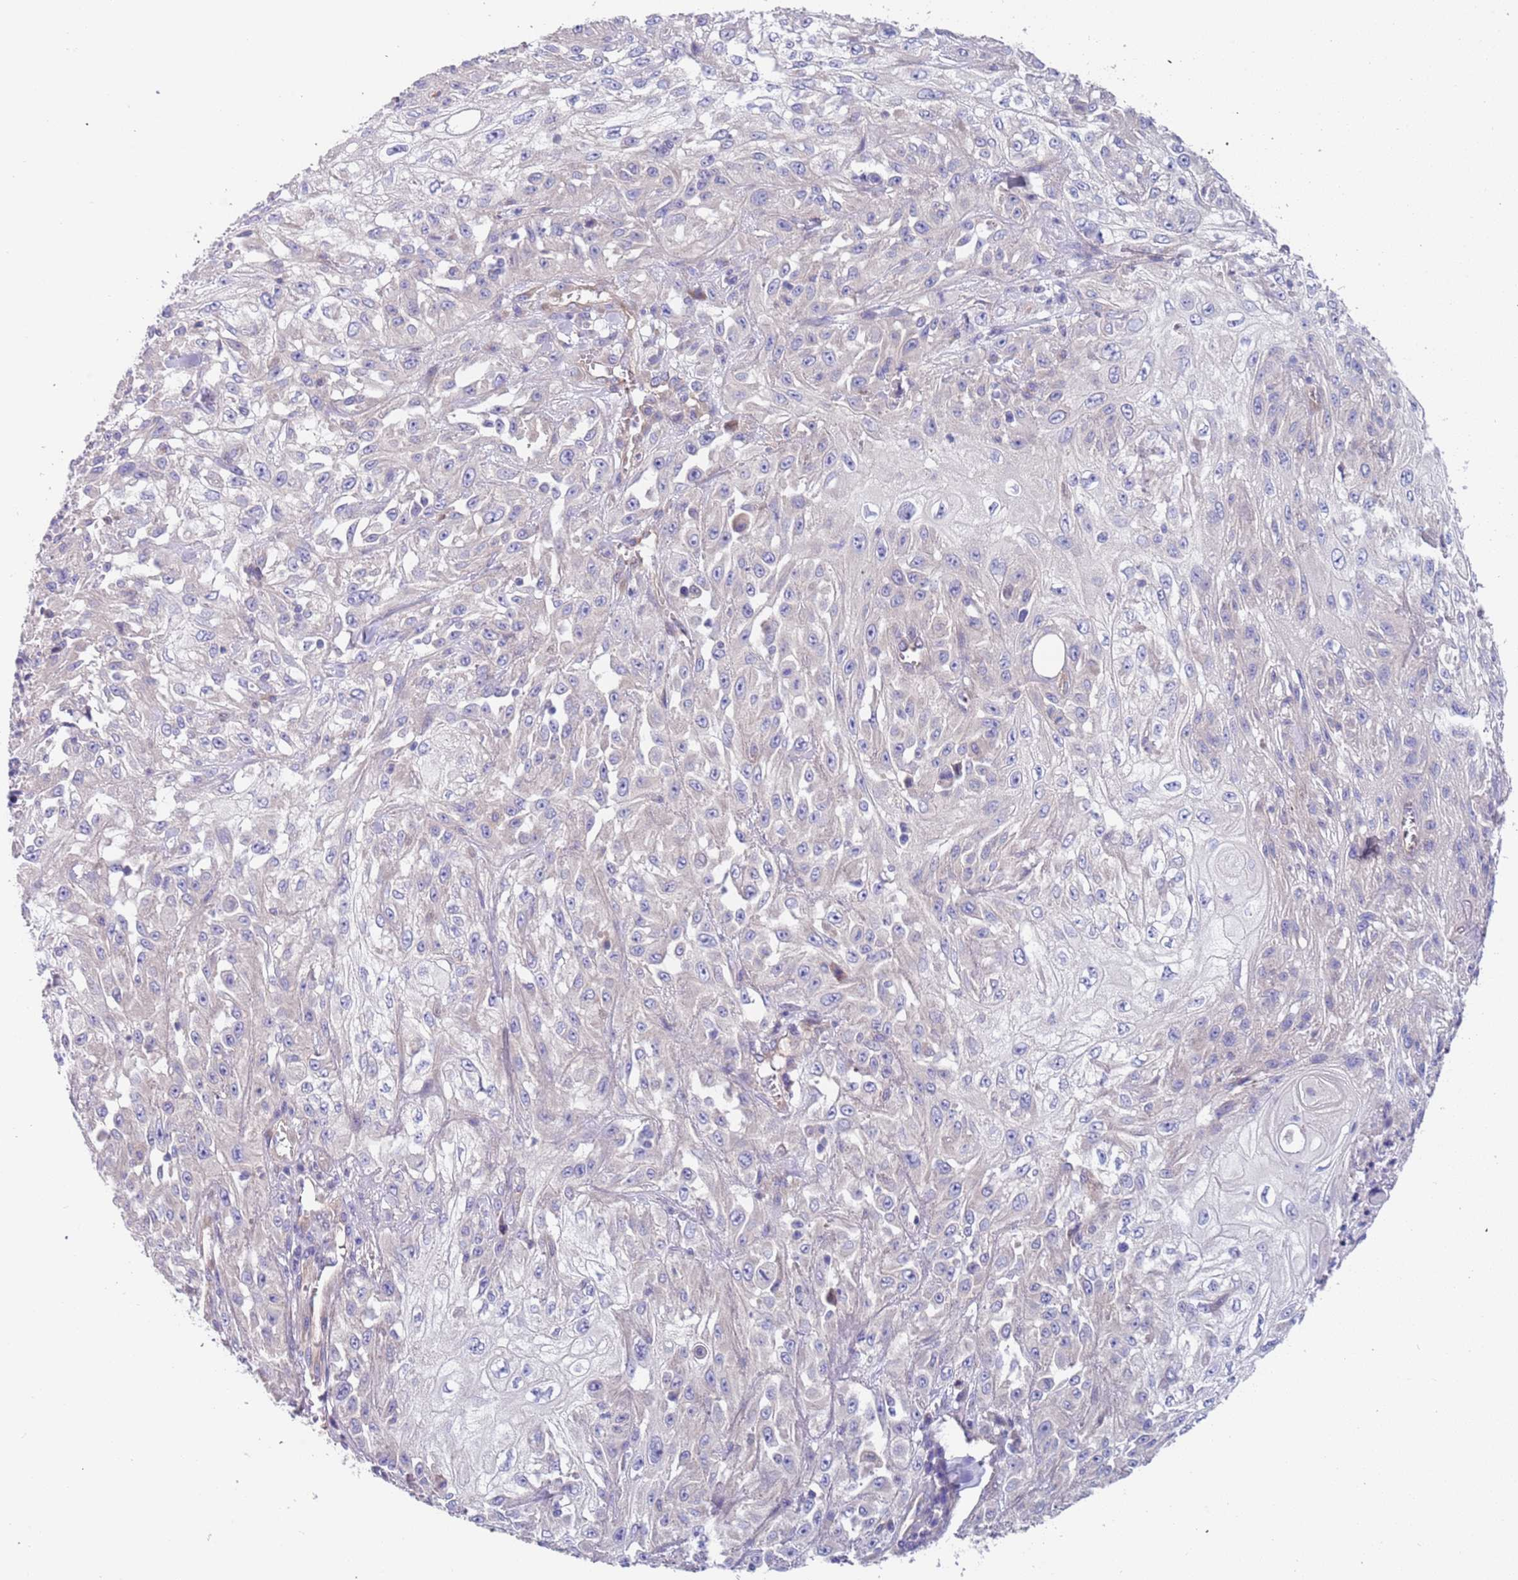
{"staining": {"intensity": "negative", "quantity": "none", "location": "none"}, "tissue": "skin cancer", "cell_type": "Tumor cells", "image_type": "cancer", "snomed": [{"axis": "morphology", "description": "Squamous cell carcinoma, NOS"}, {"axis": "morphology", "description": "Squamous cell carcinoma, metastatic, NOS"}, {"axis": "topography", "description": "Skin"}, {"axis": "topography", "description": "Lymph node"}], "caption": "The micrograph displays no staining of tumor cells in squamous cell carcinoma (skin).", "gene": "LAMB4", "patient": {"sex": "male", "age": 75}}